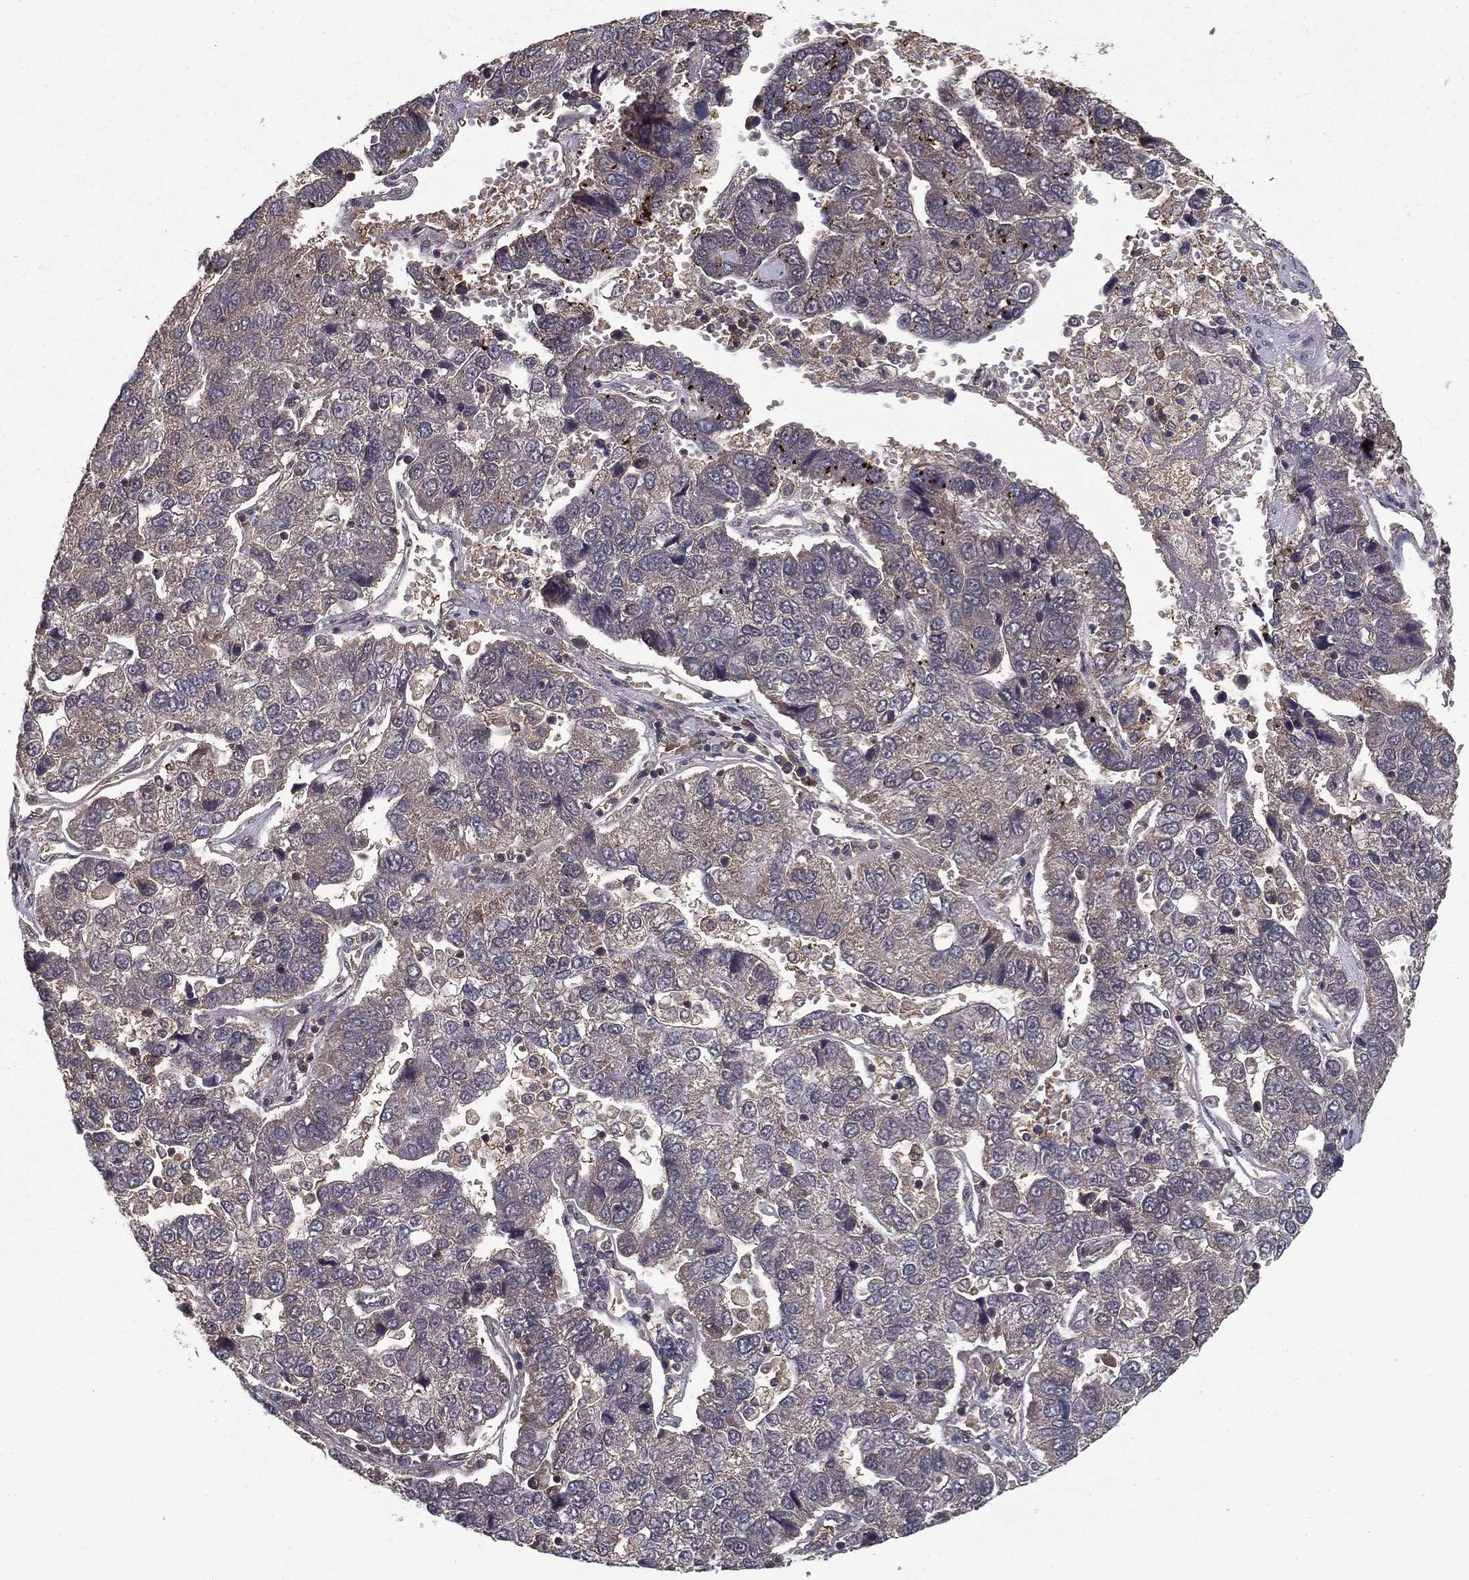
{"staining": {"intensity": "negative", "quantity": "none", "location": "none"}, "tissue": "pancreatic cancer", "cell_type": "Tumor cells", "image_type": "cancer", "snomed": [{"axis": "morphology", "description": "Adenocarcinoma, NOS"}, {"axis": "topography", "description": "Pancreas"}], "caption": "Tumor cells show no significant staining in pancreatic cancer. (IHC, brightfield microscopy, high magnification).", "gene": "CARM1", "patient": {"sex": "female", "age": 61}}